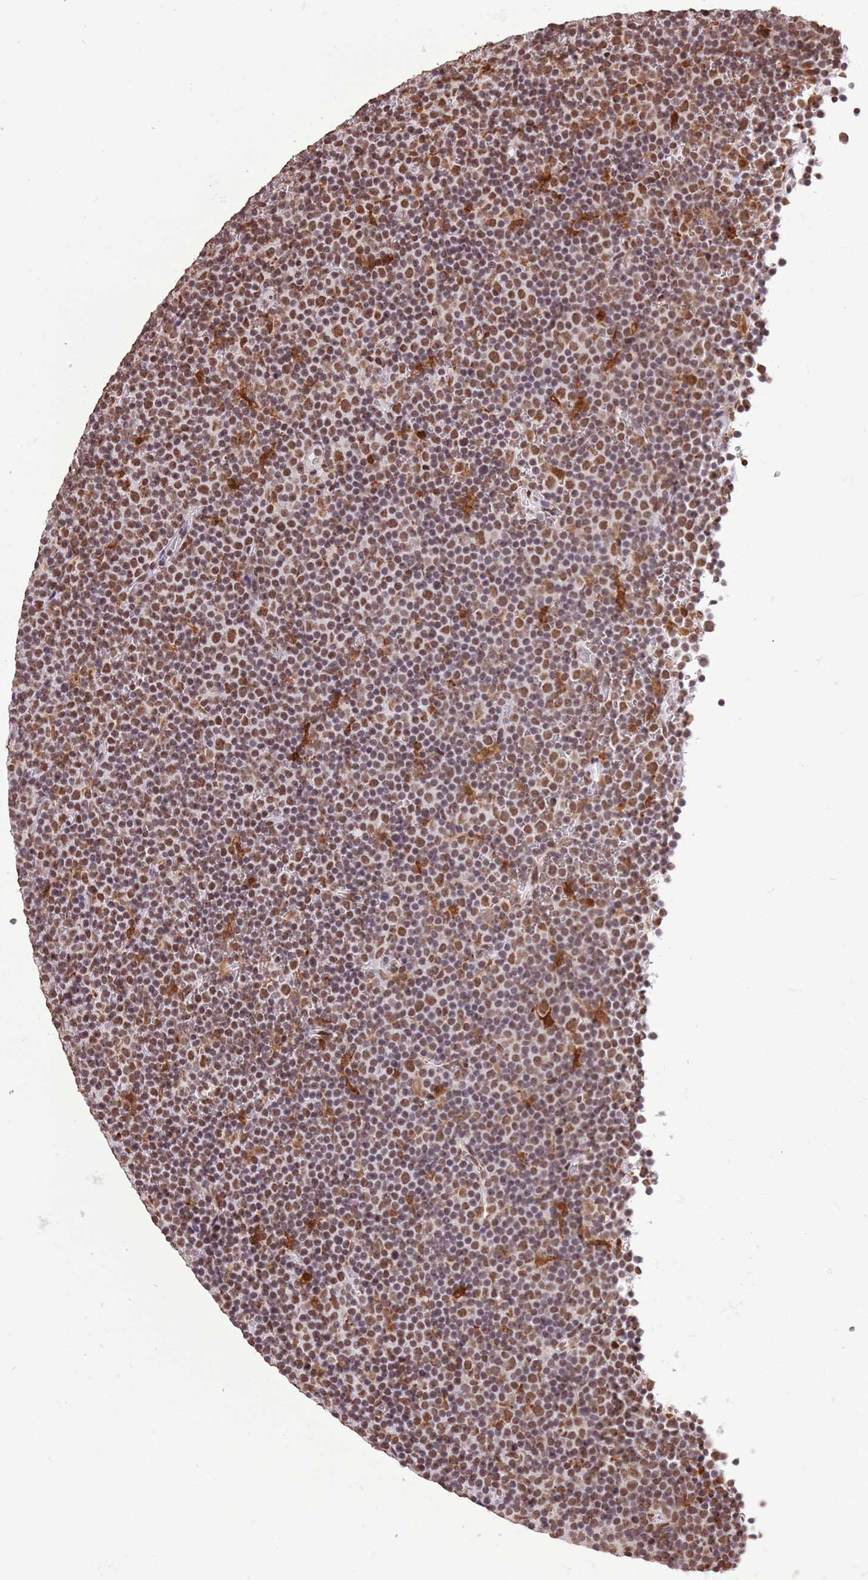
{"staining": {"intensity": "moderate", "quantity": "25%-75%", "location": "nuclear"}, "tissue": "lymphoma", "cell_type": "Tumor cells", "image_type": "cancer", "snomed": [{"axis": "morphology", "description": "Malignant lymphoma, non-Hodgkin's type, Low grade"}, {"axis": "topography", "description": "Lymph node"}], "caption": "Protein analysis of low-grade malignant lymphoma, non-Hodgkin's type tissue shows moderate nuclear expression in about 25%-75% of tumor cells.", "gene": "TRIM32", "patient": {"sex": "female", "age": 67}}